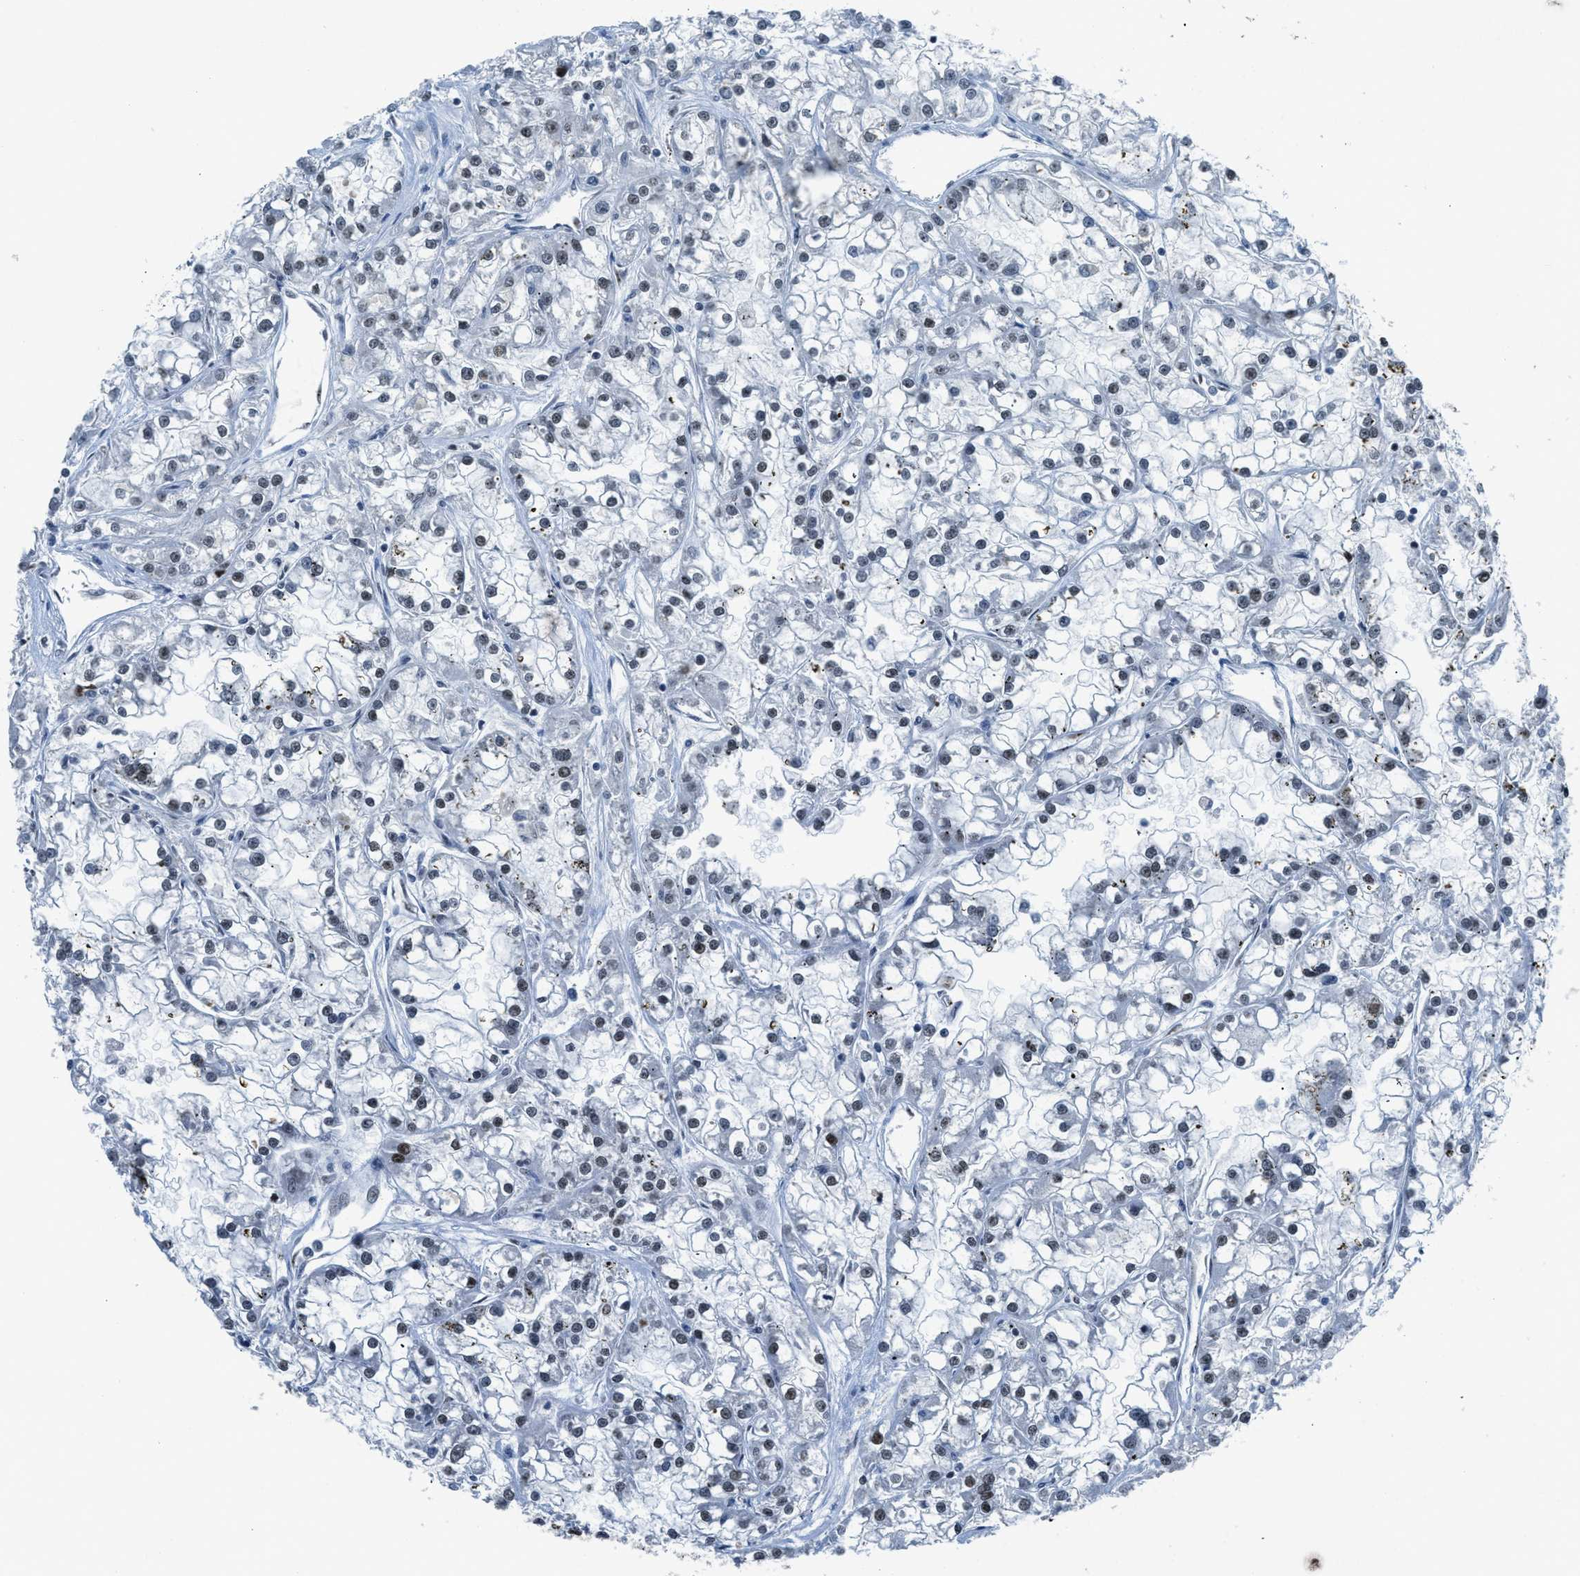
{"staining": {"intensity": "moderate", "quantity": "25%-75%", "location": "nuclear"}, "tissue": "renal cancer", "cell_type": "Tumor cells", "image_type": "cancer", "snomed": [{"axis": "morphology", "description": "Adenocarcinoma, NOS"}, {"axis": "topography", "description": "Kidney"}], "caption": "Protein expression analysis of adenocarcinoma (renal) displays moderate nuclear expression in approximately 25%-75% of tumor cells. The protein is stained brown, and the nuclei are stained in blue (DAB (3,3'-diaminobenzidine) IHC with brightfield microscopy, high magnification).", "gene": "RAD51B", "patient": {"sex": "female", "age": 52}}